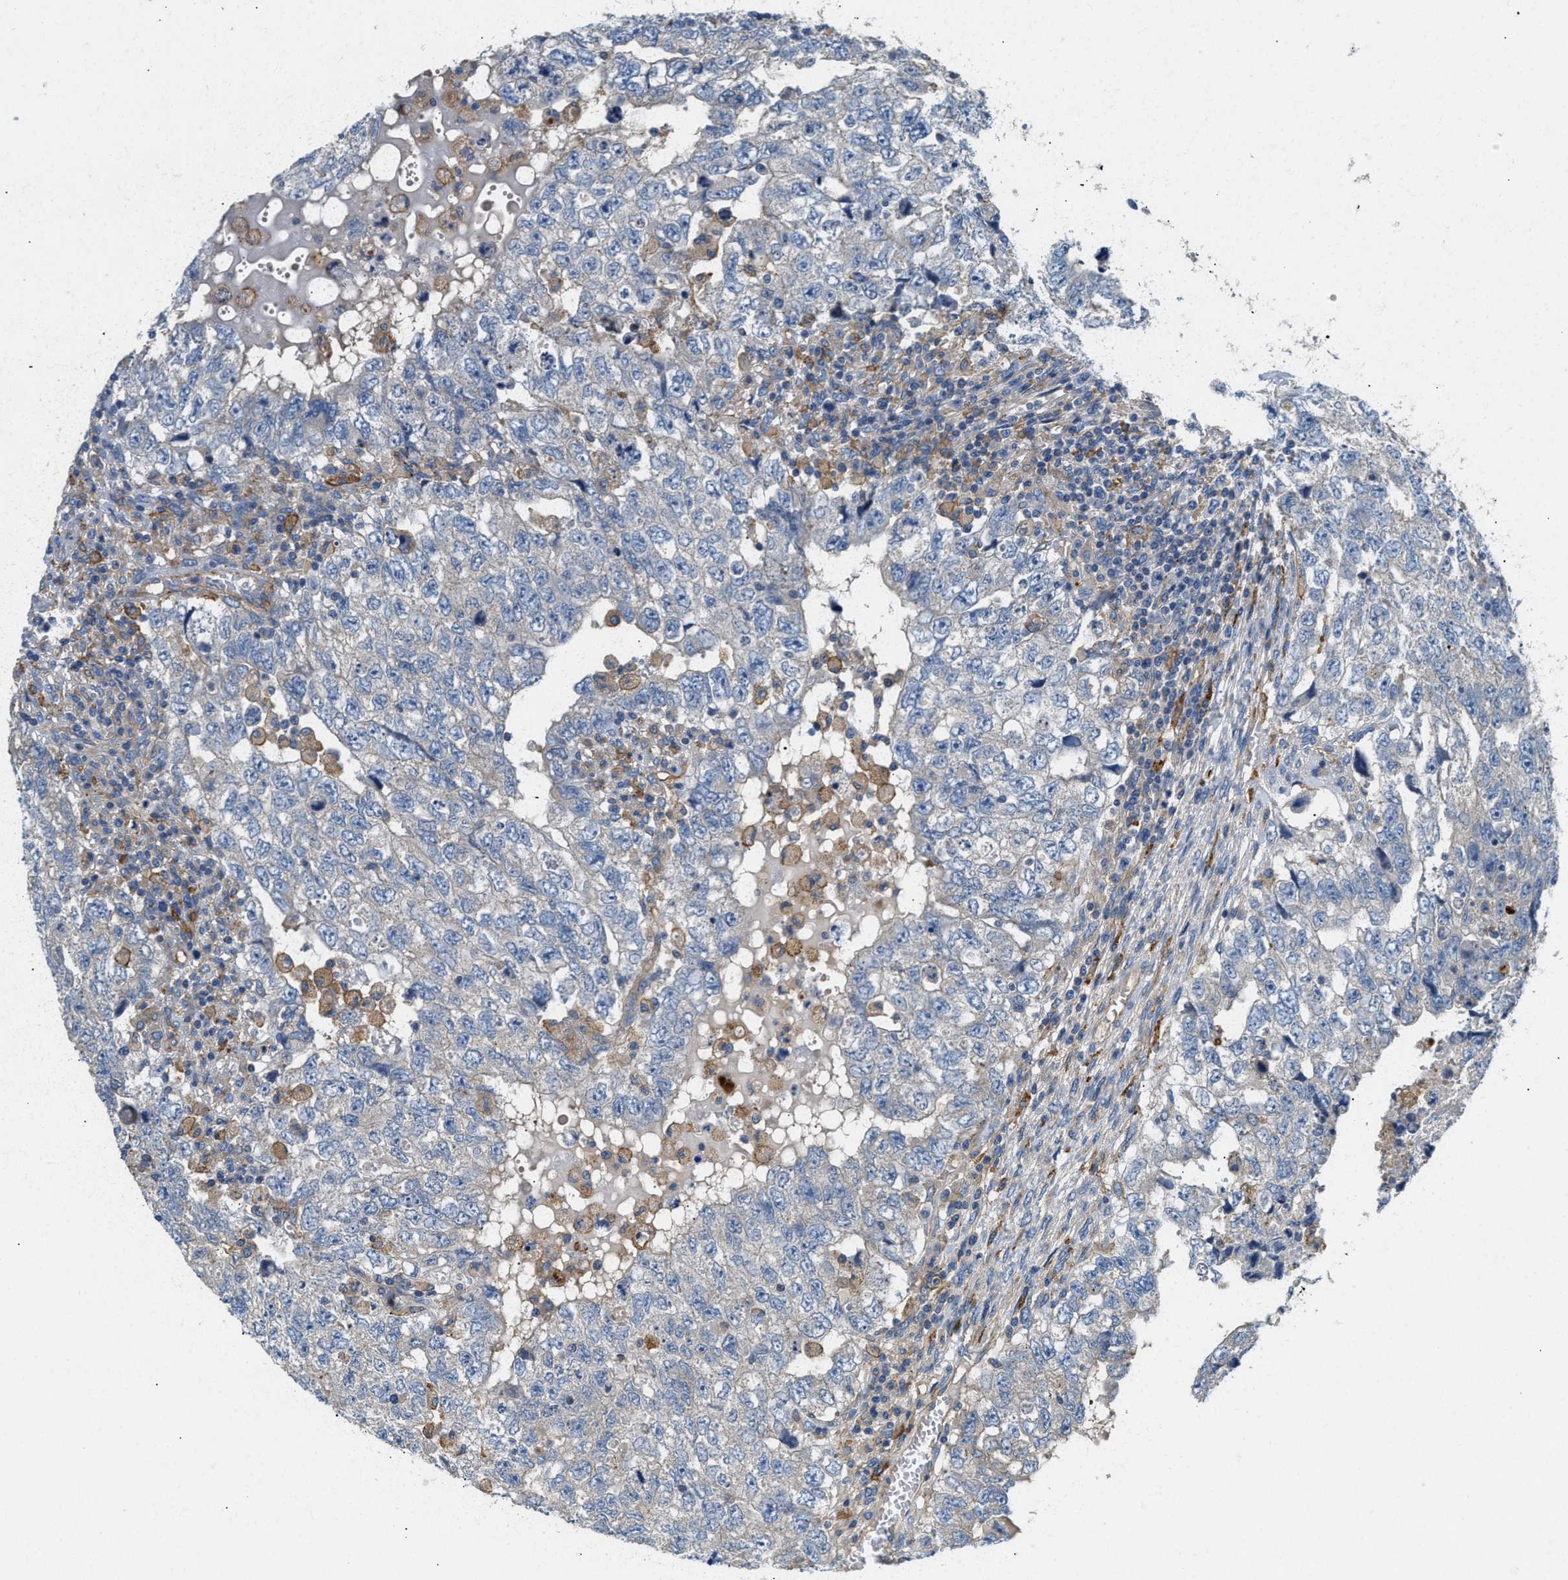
{"staining": {"intensity": "negative", "quantity": "none", "location": "none"}, "tissue": "testis cancer", "cell_type": "Tumor cells", "image_type": "cancer", "snomed": [{"axis": "morphology", "description": "Carcinoma, Embryonal, NOS"}, {"axis": "topography", "description": "Testis"}], "caption": "Tumor cells show no significant protein expression in testis embryonal carcinoma.", "gene": "NSUN7", "patient": {"sex": "male", "age": 36}}